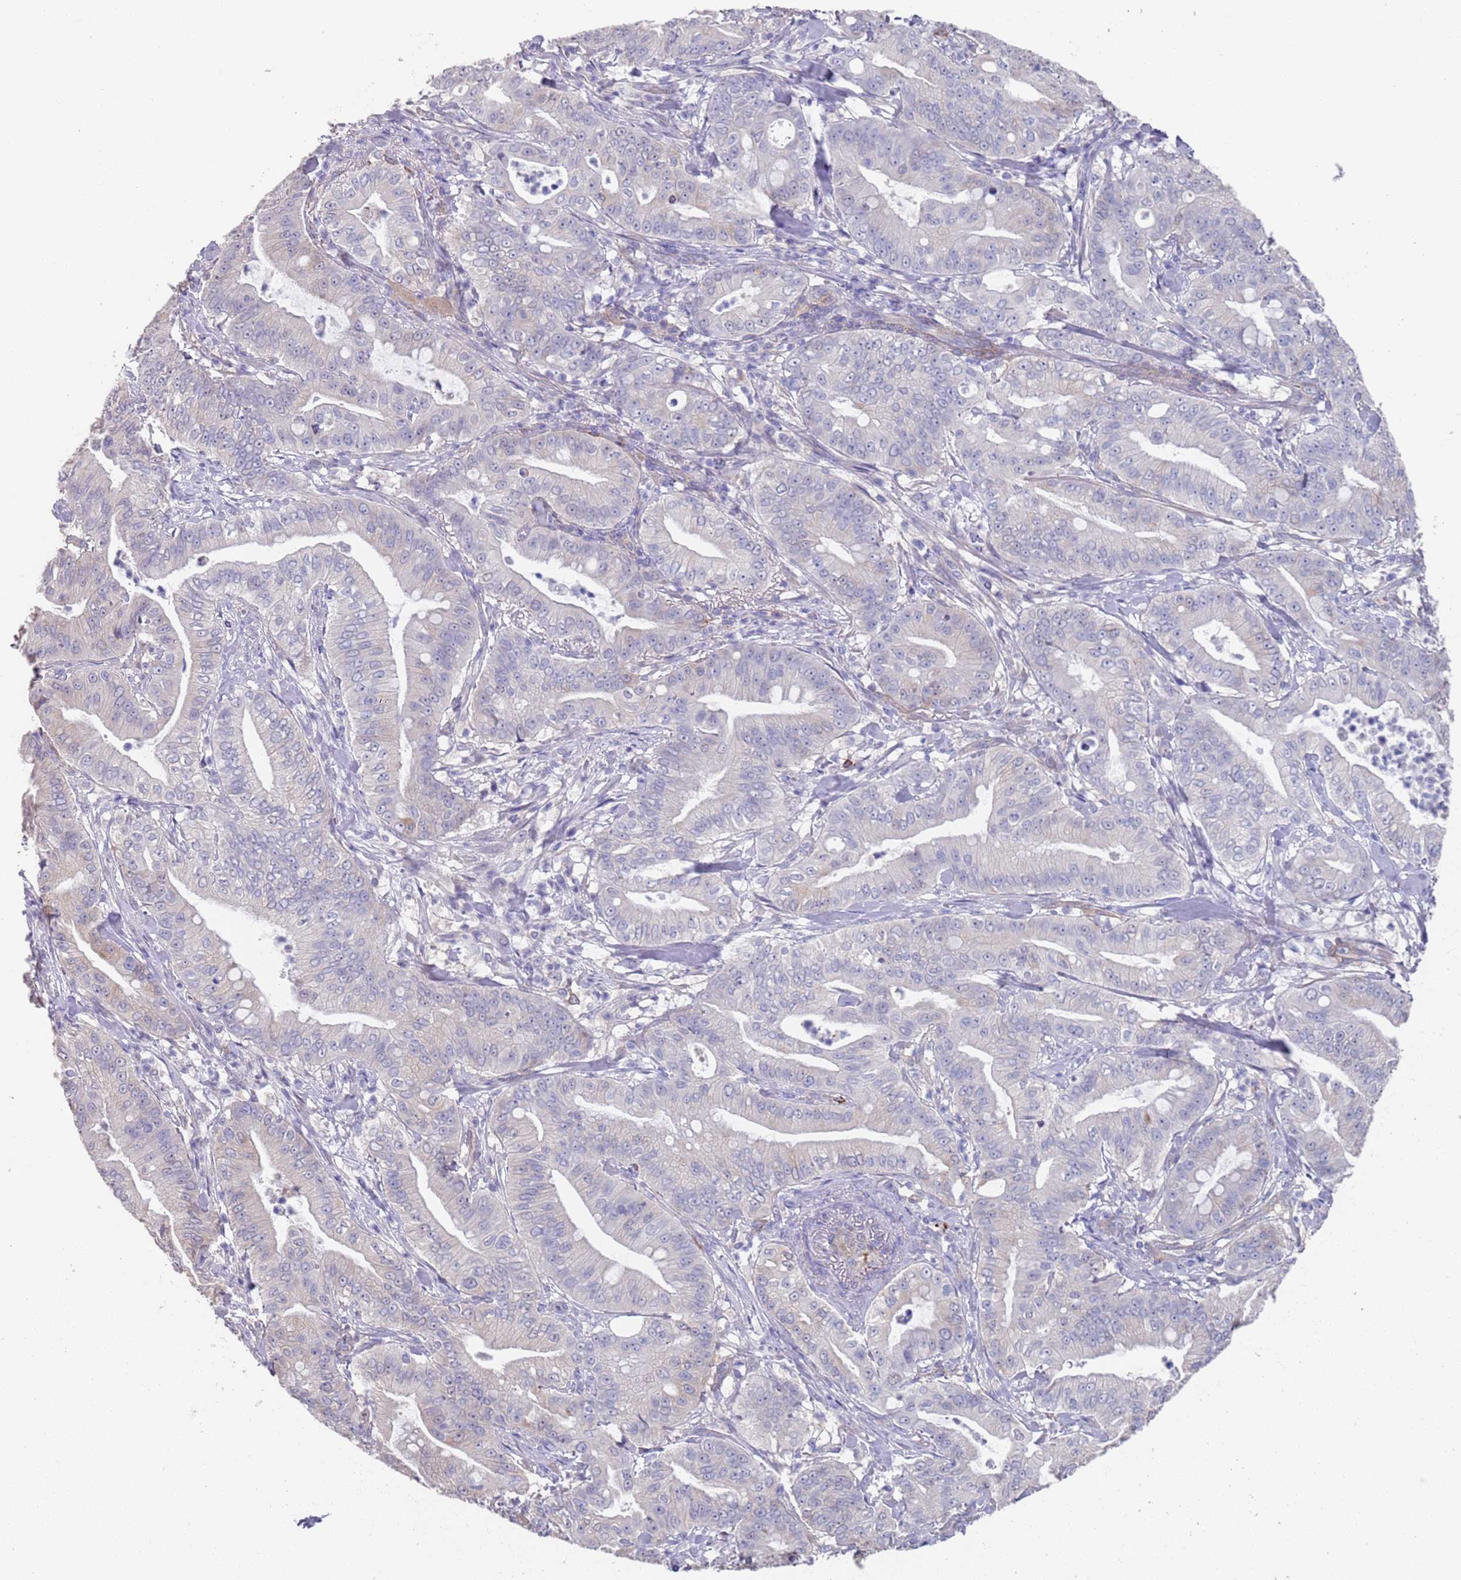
{"staining": {"intensity": "negative", "quantity": "none", "location": "none"}, "tissue": "pancreatic cancer", "cell_type": "Tumor cells", "image_type": "cancer", "snomed": [{"axis": "morphology", "description": "Adenocarcinoma, NOS"}, {"axis": "topography", "description": "Pancreas"}], "caption": "Immunohistochemical staining of human pancreatic cancer (adenocarcinoma) demonstrates no significant staining in tumor cells.", "gene": "ANK2", "patient": {"sex": "male", "age": 71}}